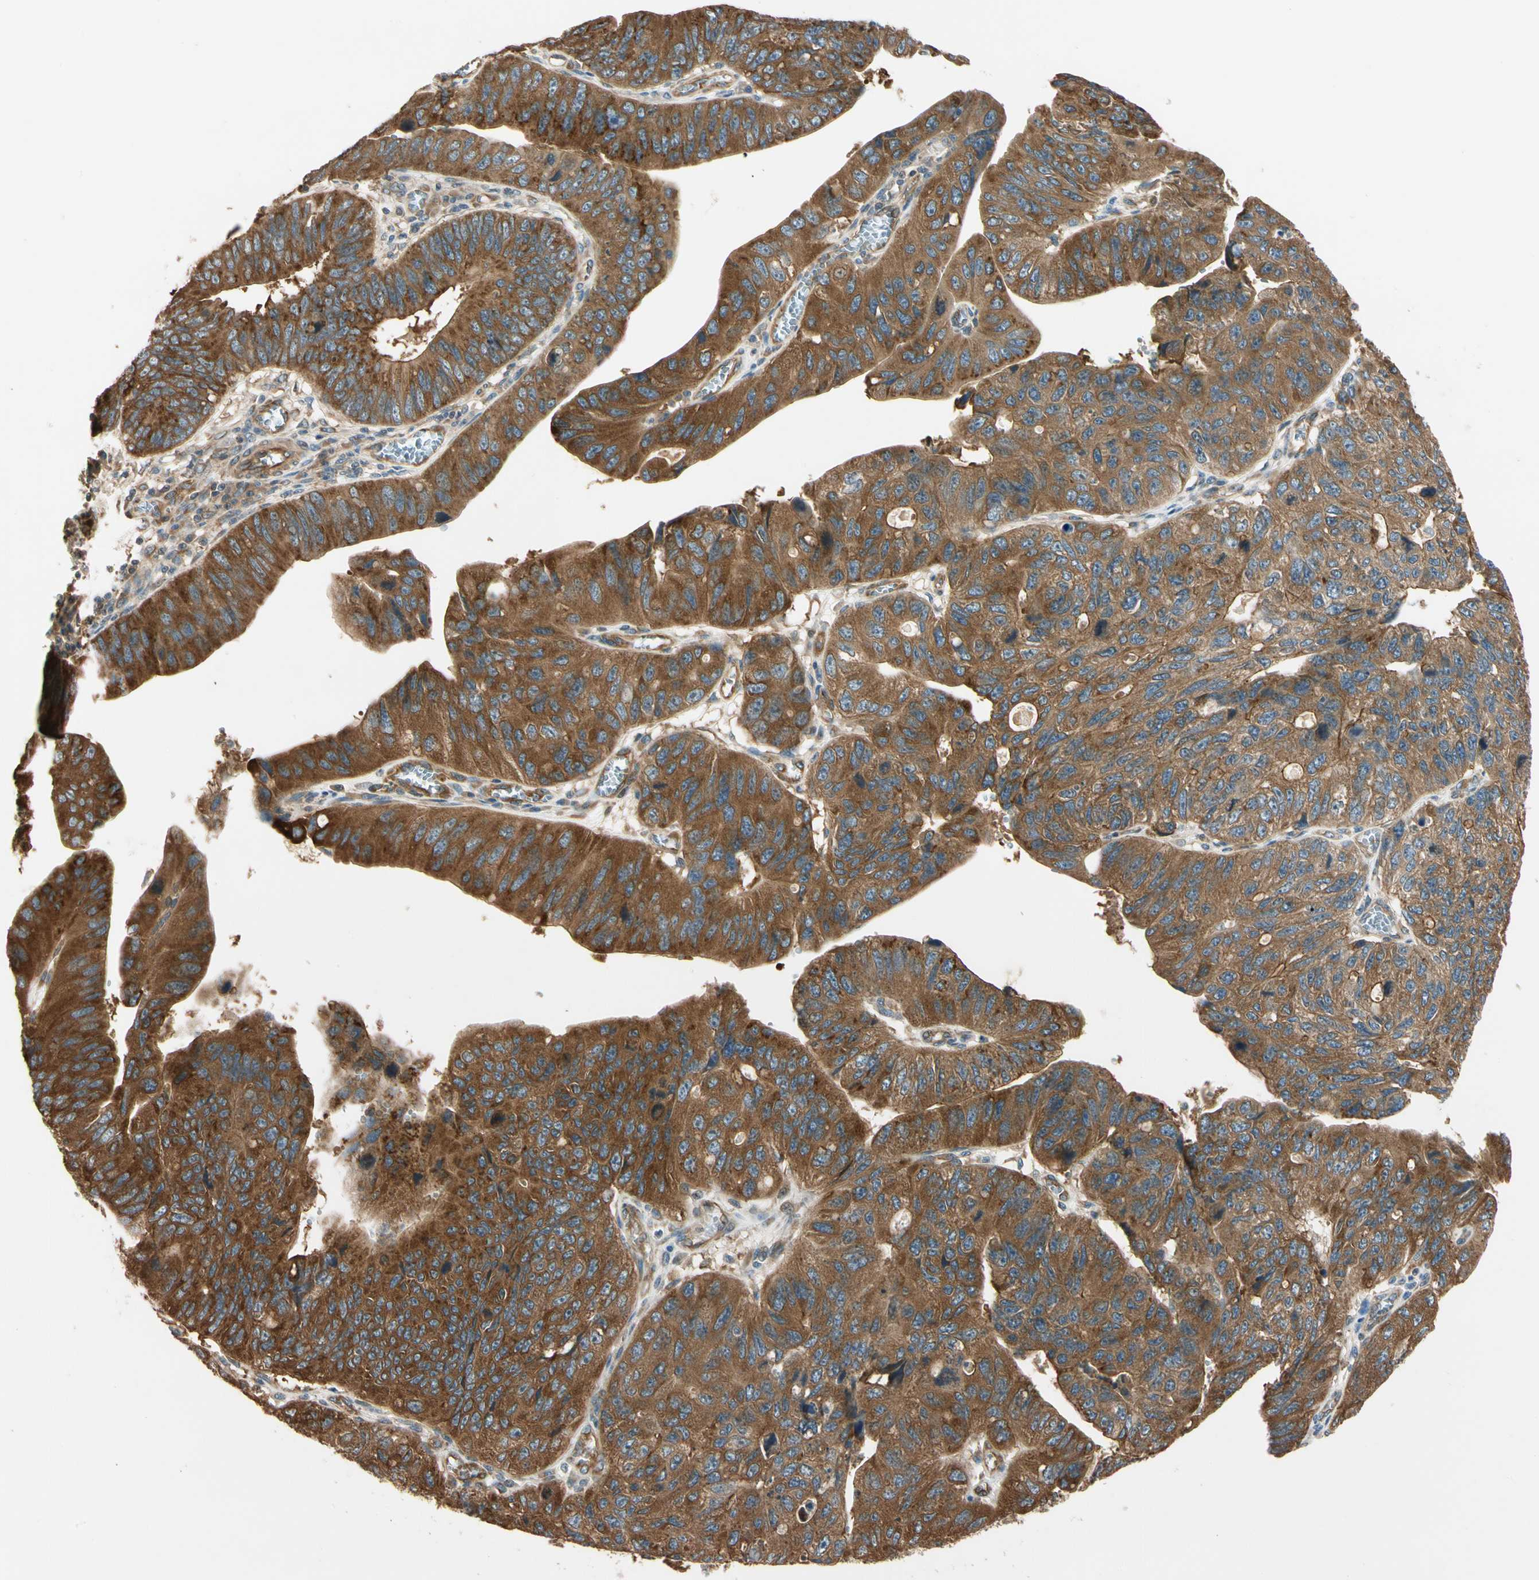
{"staining": {"intensity": "strong", "quantity": "25%-75%", "location": "cytoplasmic/membranous"}, "tissue": "stomach cancer", "cell_type": "Tumor cells", "image_type": "cancer", "snomed": [{"axis": "morphology", "description": "Adenocarcinoma, NOS"}, {"axis": "topography", "description": "Stomach"}], "caption": "The micrograph displays immunohistochemical staining of stomach adenocarcinoma. There is strong cytoplasmic/membranous positivity is present in approximately 25%-75% of tumor cells.", "gene": "ROCK2", "patient": {"sex": "male", "age": 59}}